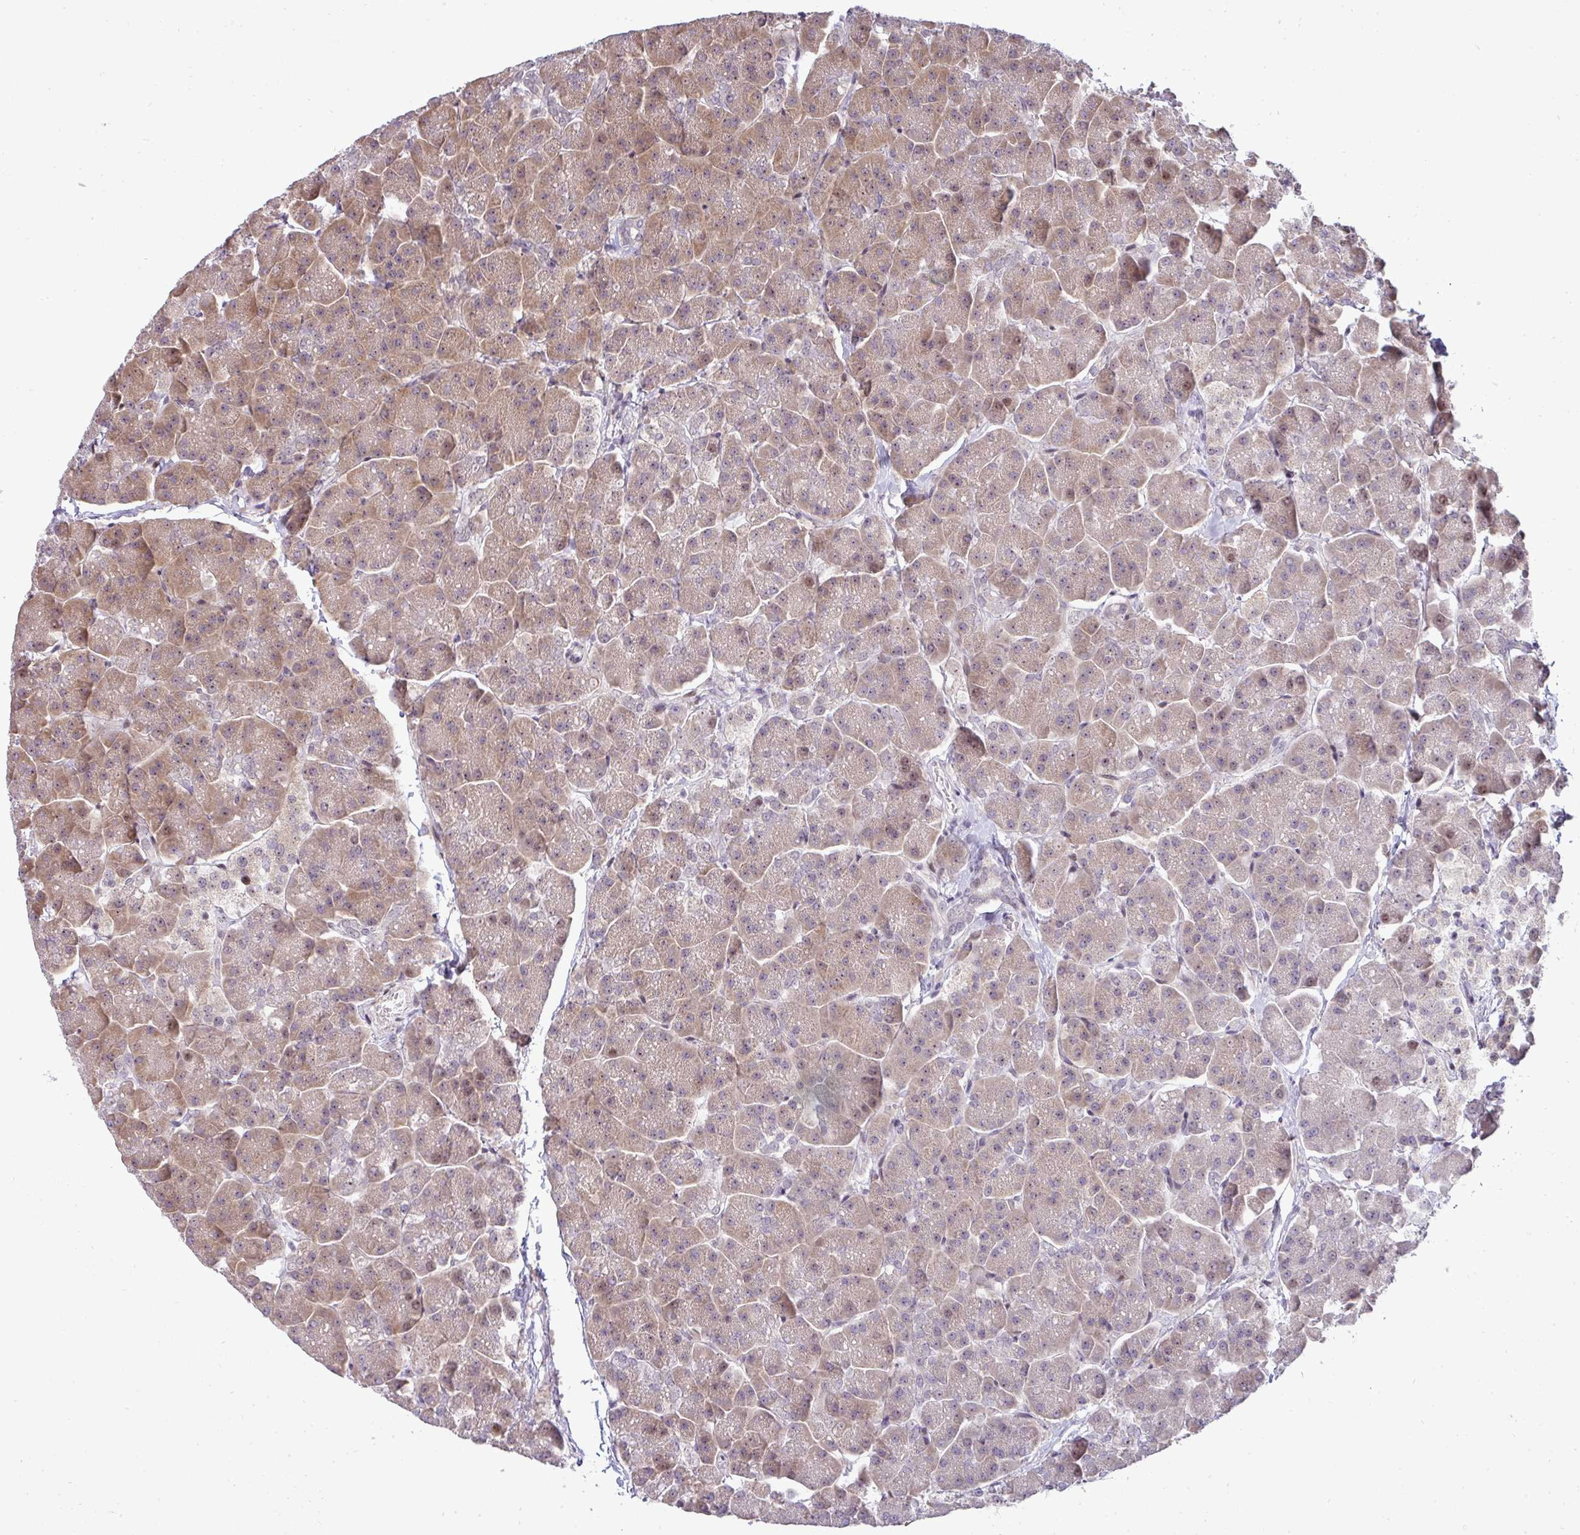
{"staining": {"intensity": "moderate", "quantity": "25%-75%", "location": "cytoplasmic/membranous,nuclear"}, "tissue": "pancreas", "cell_type": "Exocrine glandular cells", "image_type": "normal", "snomed": [{"axis": "morphology", "description": "Normal tissue, NOS"}, {"axis": "topography", "description": "Pancreas"}, {"axis": "topography", "description": "Peripheral nerve tissue"}], "caption": "Protein analysis of unremarkable pancreas exhibits moderate cytoplasmic/membranous,nuclear positivity in about 25%-75% of exocrine glandular cells. The staining was performed using DAB (3,3'-diaminobenzidine), with brown indicating positive protein expression. Nuclei are stained blue with hematoxylin.", "gene": "MAZ", "patient": {"sex": "male", "age": 54}}